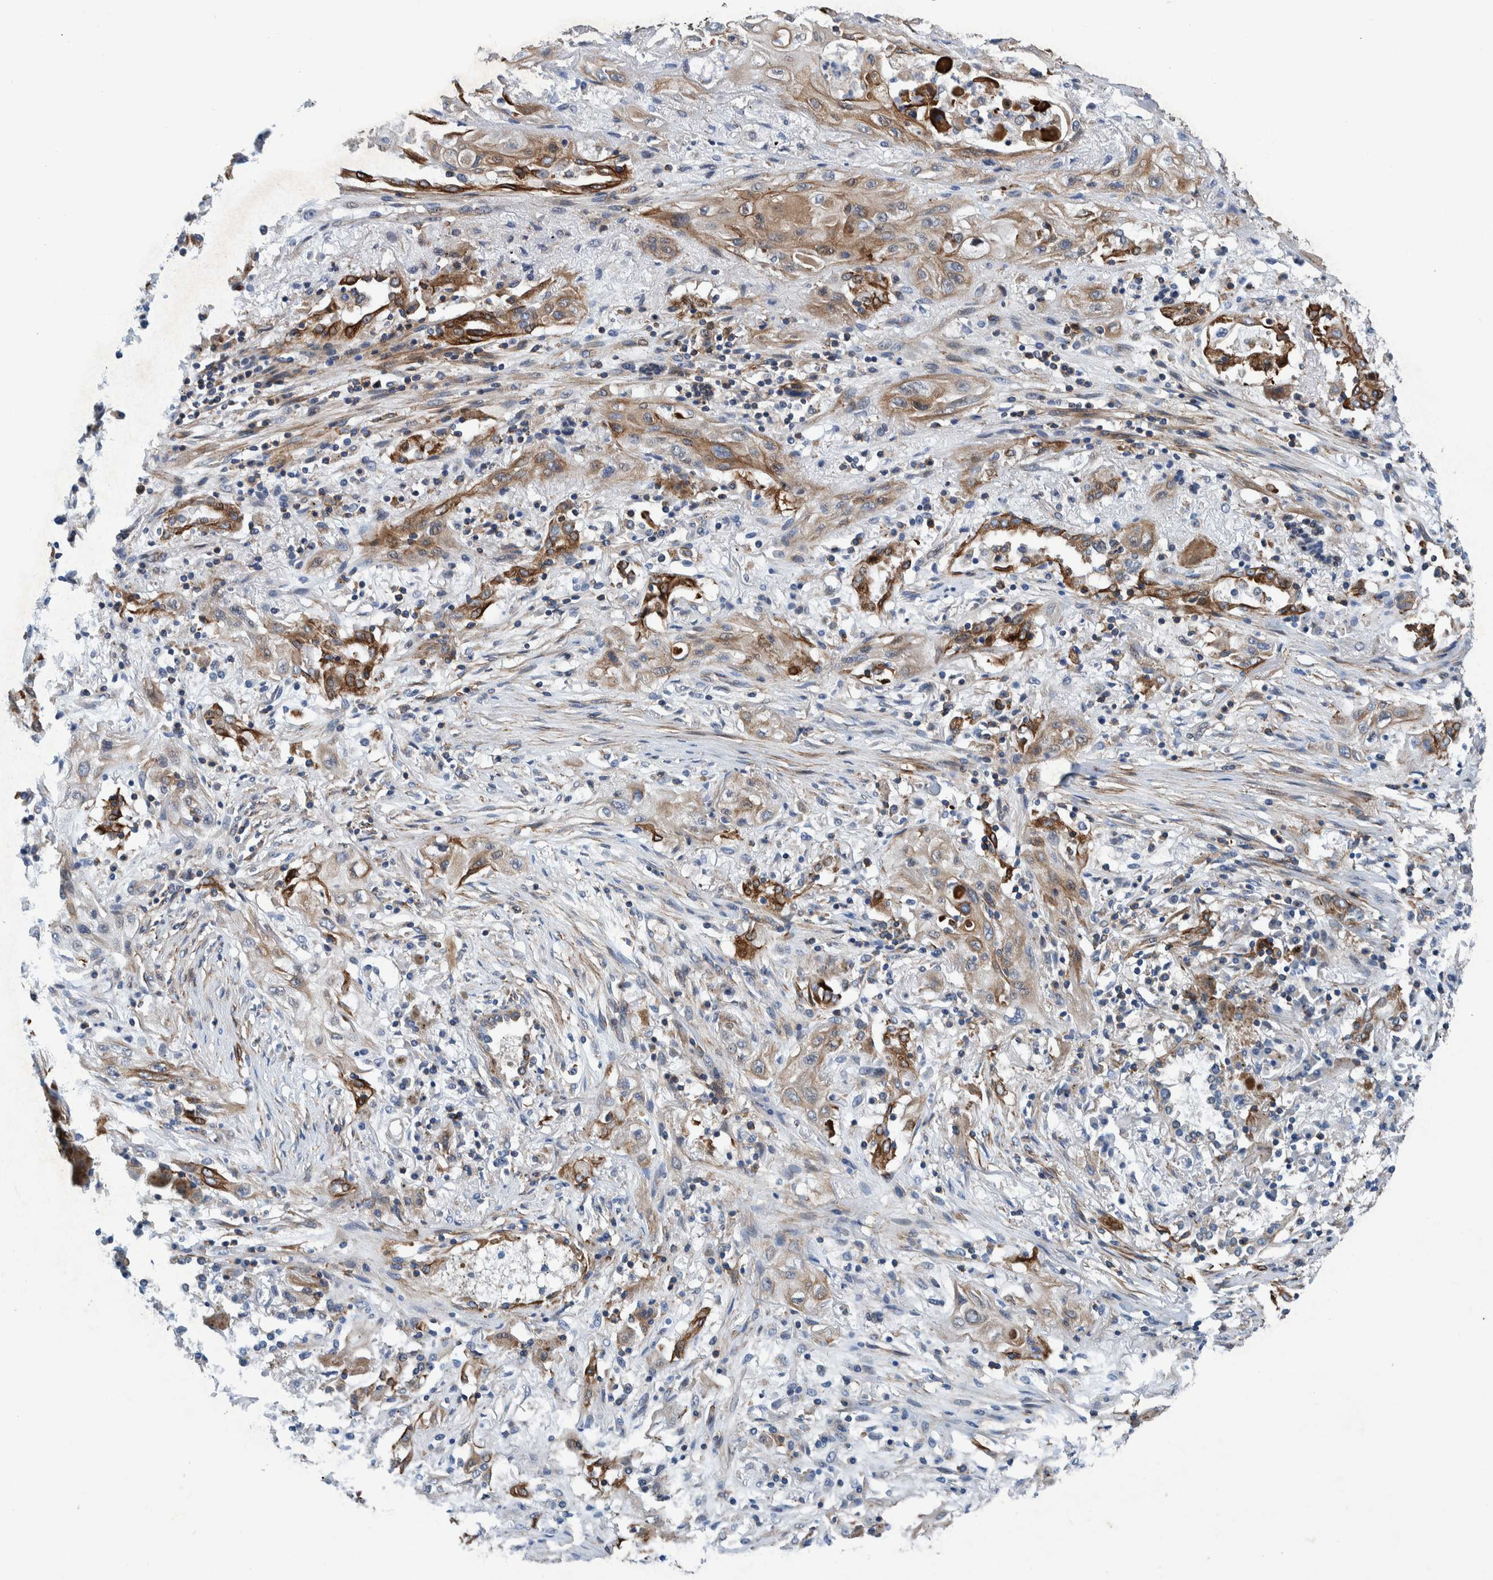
{"staining": {"intensity": "moderate", "quantity": ">75%", "location": "cytoplasmic/membranous"}, "tissue": "lung cancer", "cell_type": "Tumor cells", "image_type": "cancer", "snomed": [{"axis": "morphology", "description": "Squamous cell carcinoma, NOS"}, {"axis": "topography", "description": "Lung"}], "caption": "Immunohistochemical staining of lung squamous cell carcinoma shows medium levels of moderate cytoplasmic/membranous staining in about >75% of tumor cells. Ihc stains the protein in brown and the nuclei are stained blue.", "gene": "MKS1", "patient": {"sex": "female", "age": 47}}